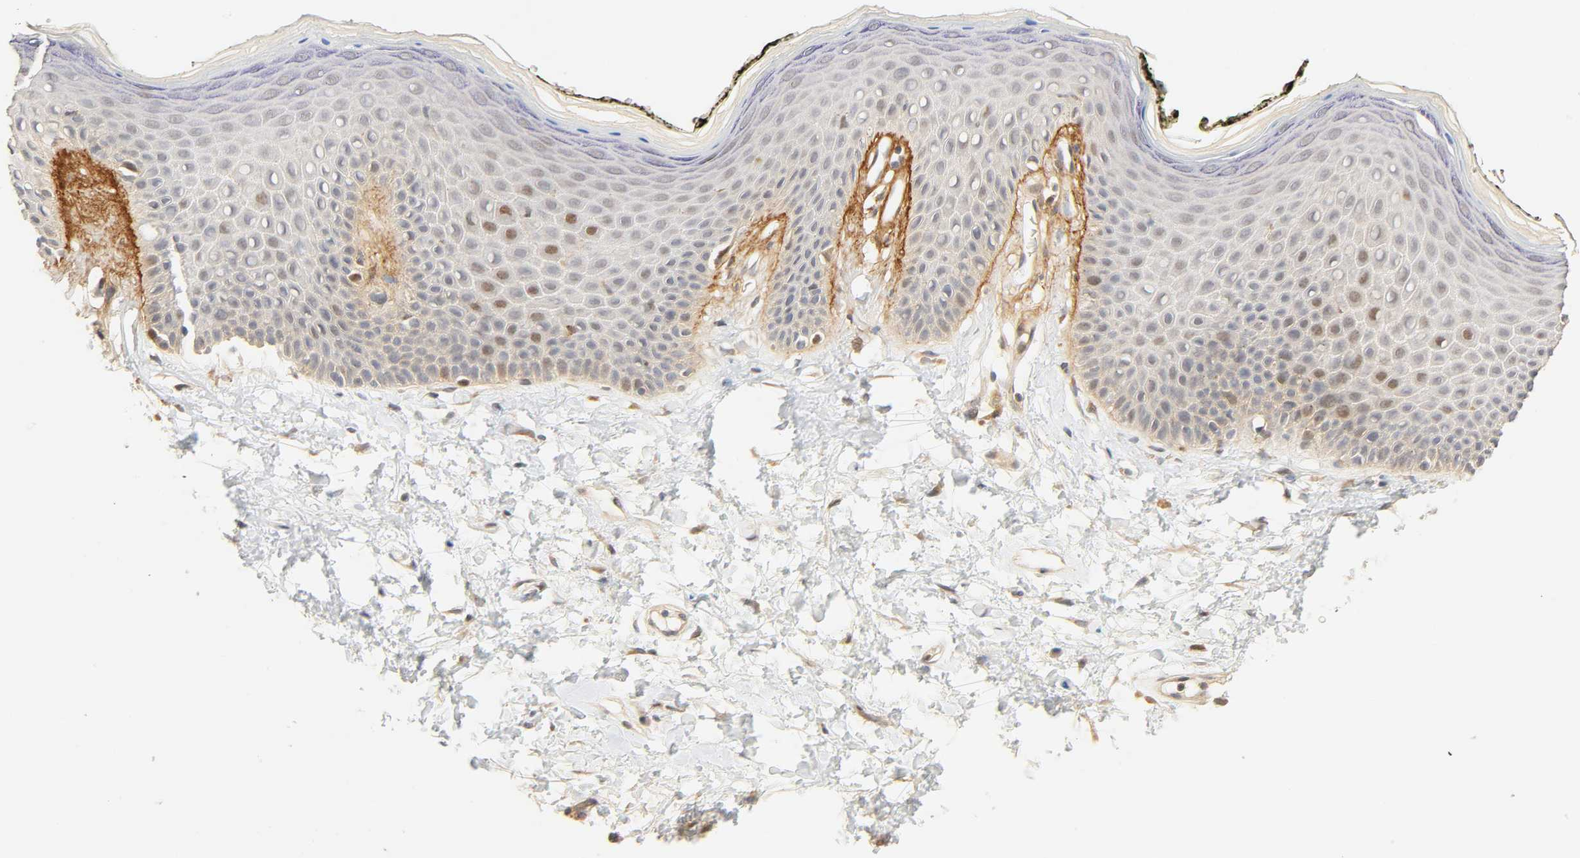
{"staining": {"intensity": "weak", "quantity": "<25%", "location": "cytoplasmic/membranous,nuclear"}, "tissue": "skin", "cell_type": "Epidermal cells", "image_type": "normal", "snomed": [{"axis": "morphology", "description": "Normal tissue, NOS"}, {"axis": "morphology", "description": "Inflammation, NOS"}, {"axis": "topography", "description": "Vulva"}], "caption": "Immunohistochemical staining of normal human skin exhibits no significant expression in epidermal cells.", "gene": "CACNA1G", "patient": {"sex": "female", "age": 84}}